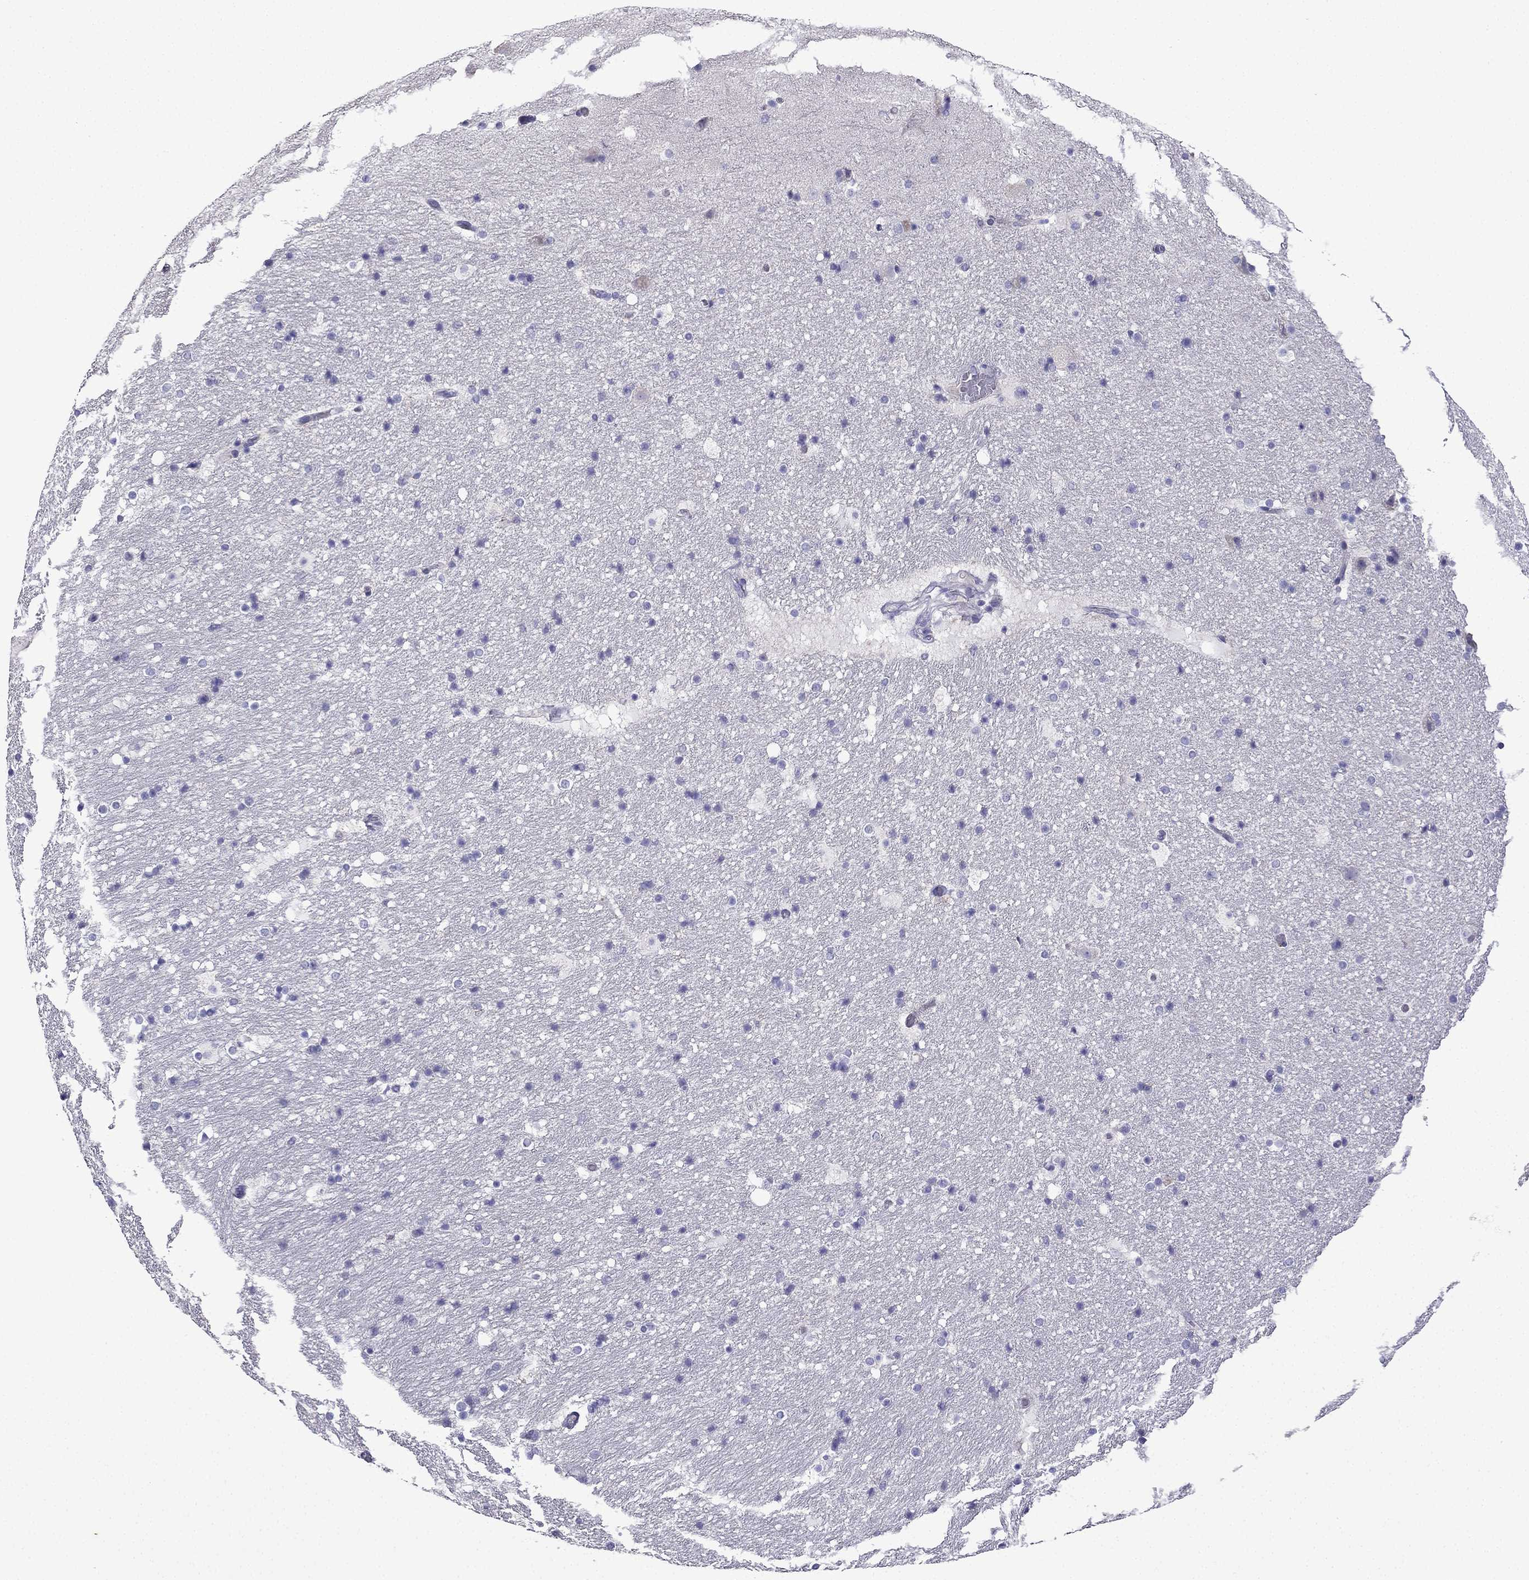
{"staining": {"intensity": "negative", "quantity": "none", "location": "none"}, "tissue": "hippocampus", "cell_type": "Glial cells", "image_type": "normal", "snomed": [{"axis": "morphology", "description": "Normal tissue, NOS"}, {"axis": "topography", "description": "Hippocampus"}], "caption": "IHC micrograph of normal hippocampus stained for a protein (brown), which reveals no positivity in glial cells.", "gene": "TSSK4", "patient": {"sex": "male", "age": 51}}